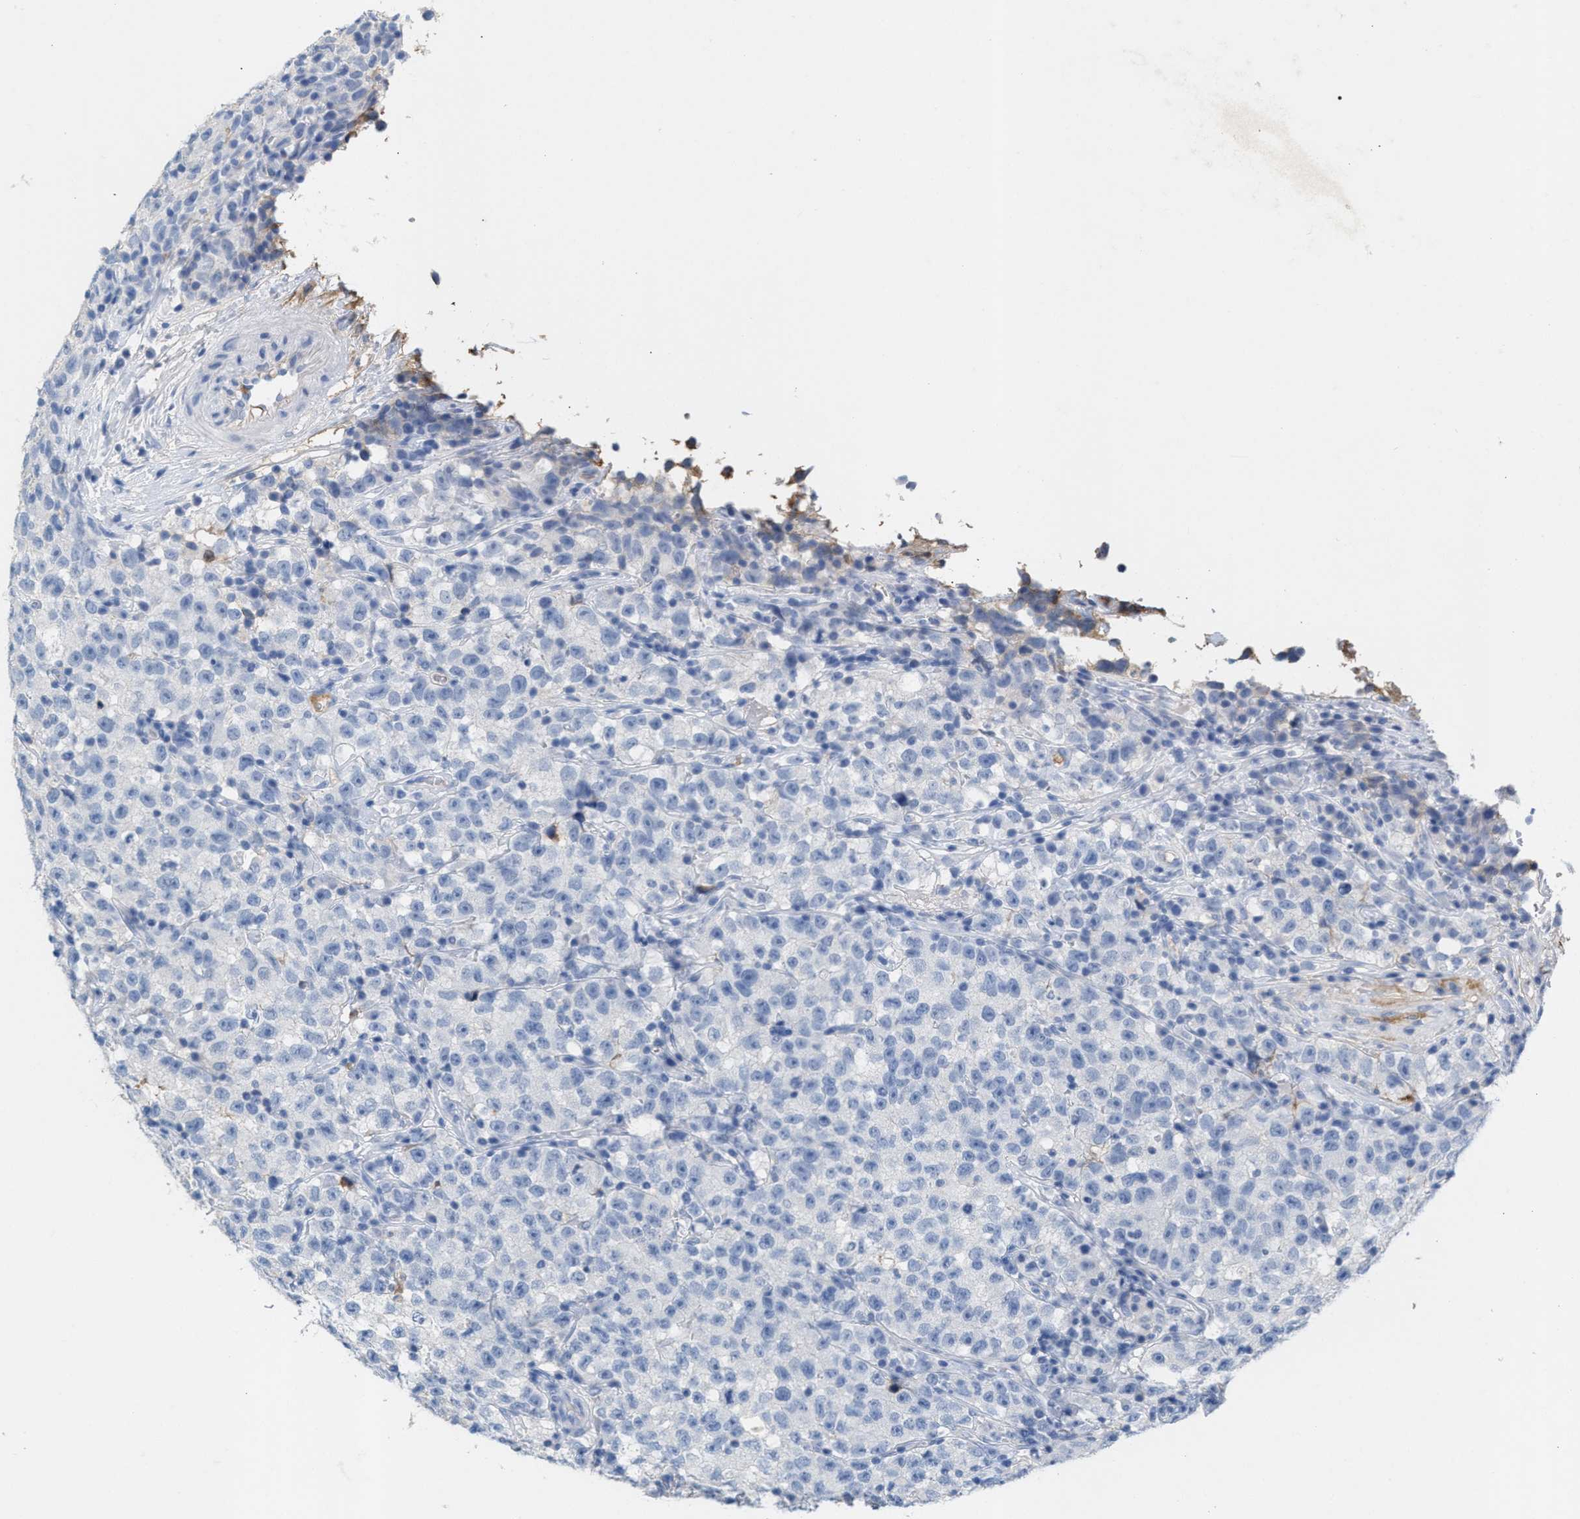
{"staining": {"intensity": "negative", "quantity": "none", "location": "none"}, "tissue": "testis cancer", "cell_type": "Tumor cells", "image_type": "cancer", "snomed": [{"axis": "morphology", "description": "Seminoma, NOS"}, {"axis": "topography", "description": "Testis"}], "caption": "A photomicrograph of testis cancer (seminoma) stained for a protein exhibits no brown staining in tumor cells.", "gene": "APOH", "patient": {"sex": "male", "age": 22}}